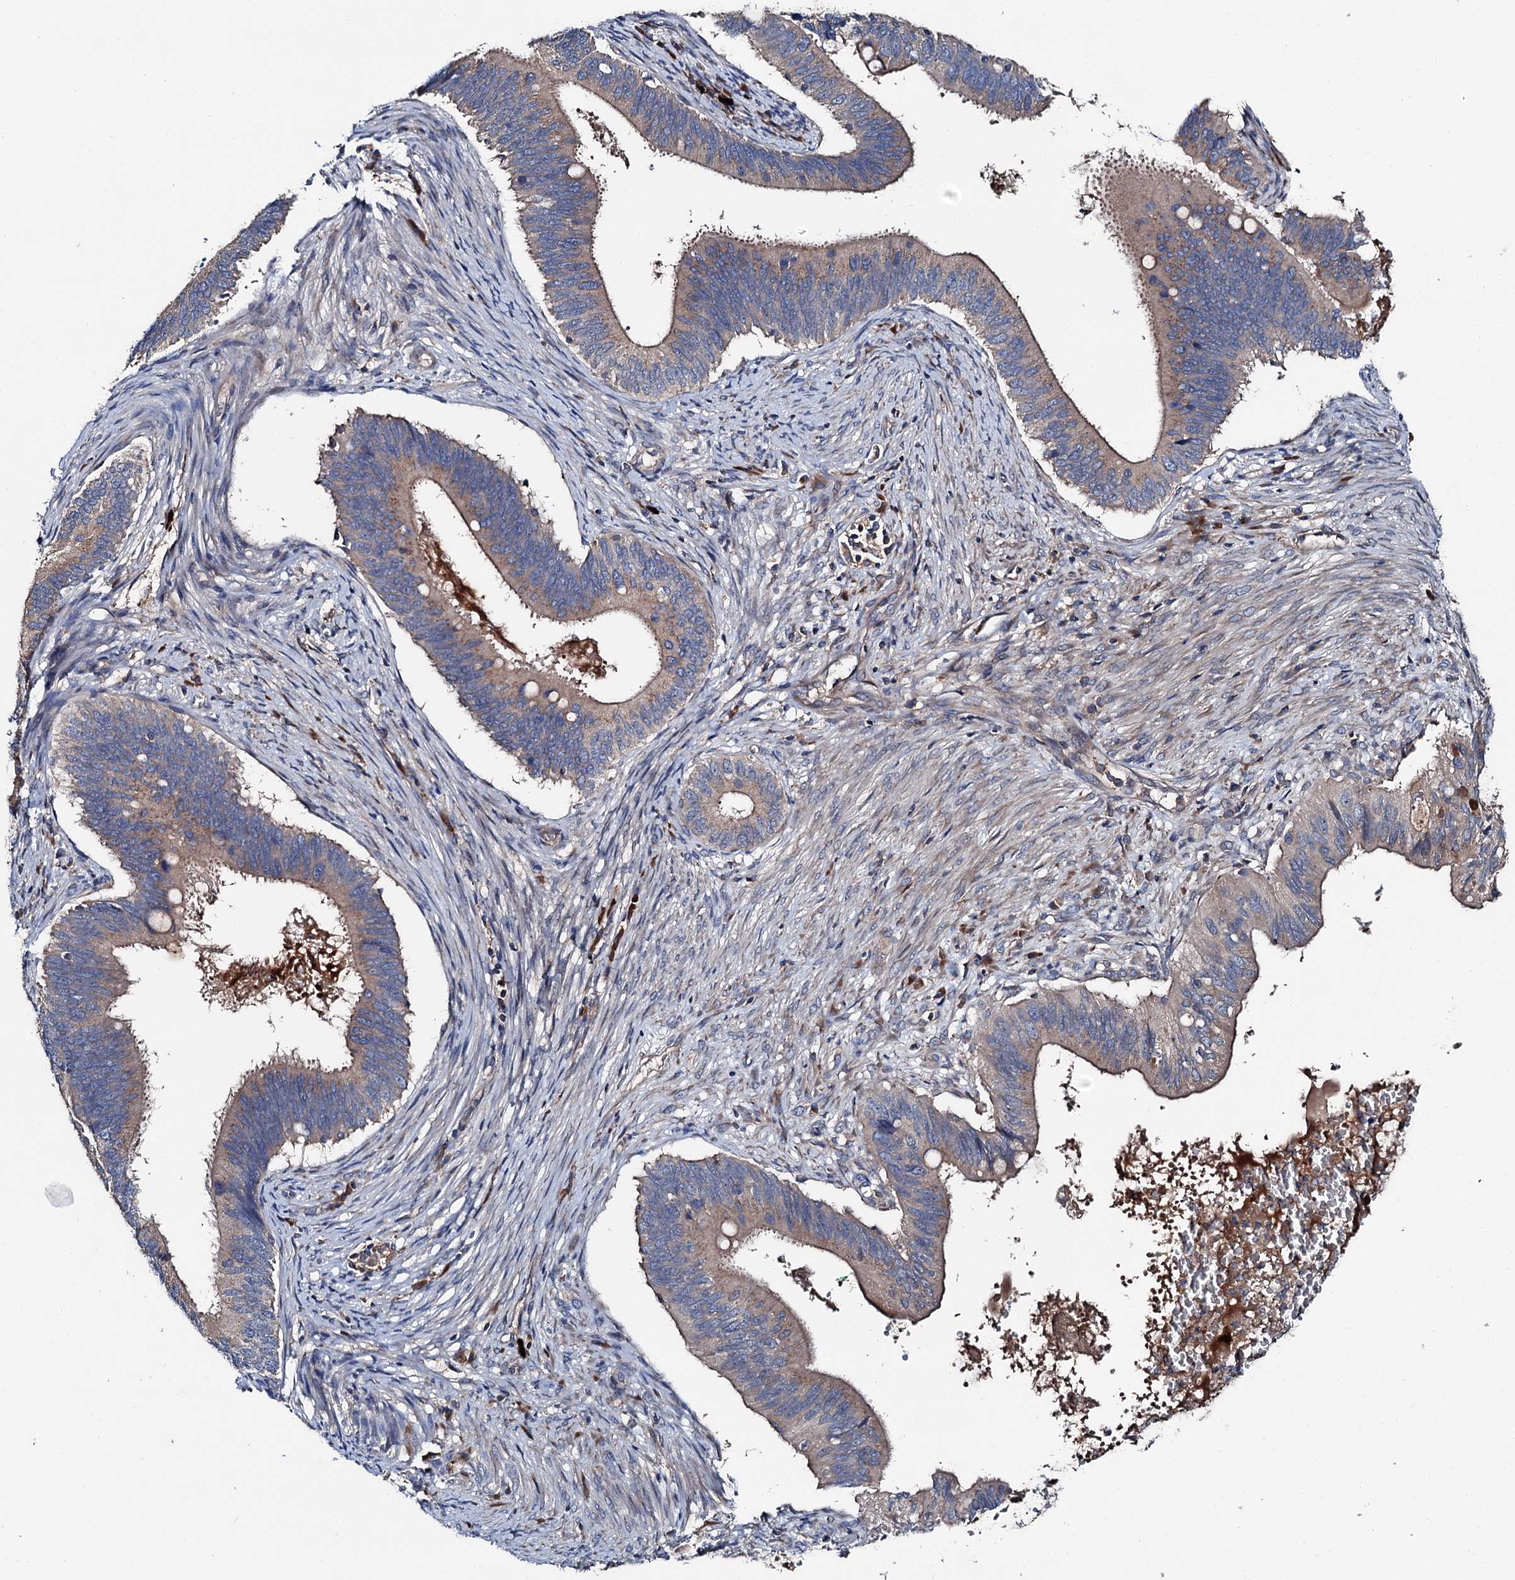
{"staining": {"intensity": "moderate", "quantity": ">75%", "location": "cytoplasmic/membranous"}, "tissue": "cervical cancer", "cell_type": "Tumor cells", "image_type": "cancer", "snomed": [{"axis": "morphology", "description": "Adenocarcinoma, NOS"}, {"axis": "topography", "description": "Cervix"}], "caption": "Adenocarcinoma (cervical) stained with DAB immunohistochemistry demonstrates medium levels of moderate cytoplasmic/membranous expression in about >75% of tumor cells.", "gene": "SLC22A25", "patient": {"sex": "female", "age": 42}}